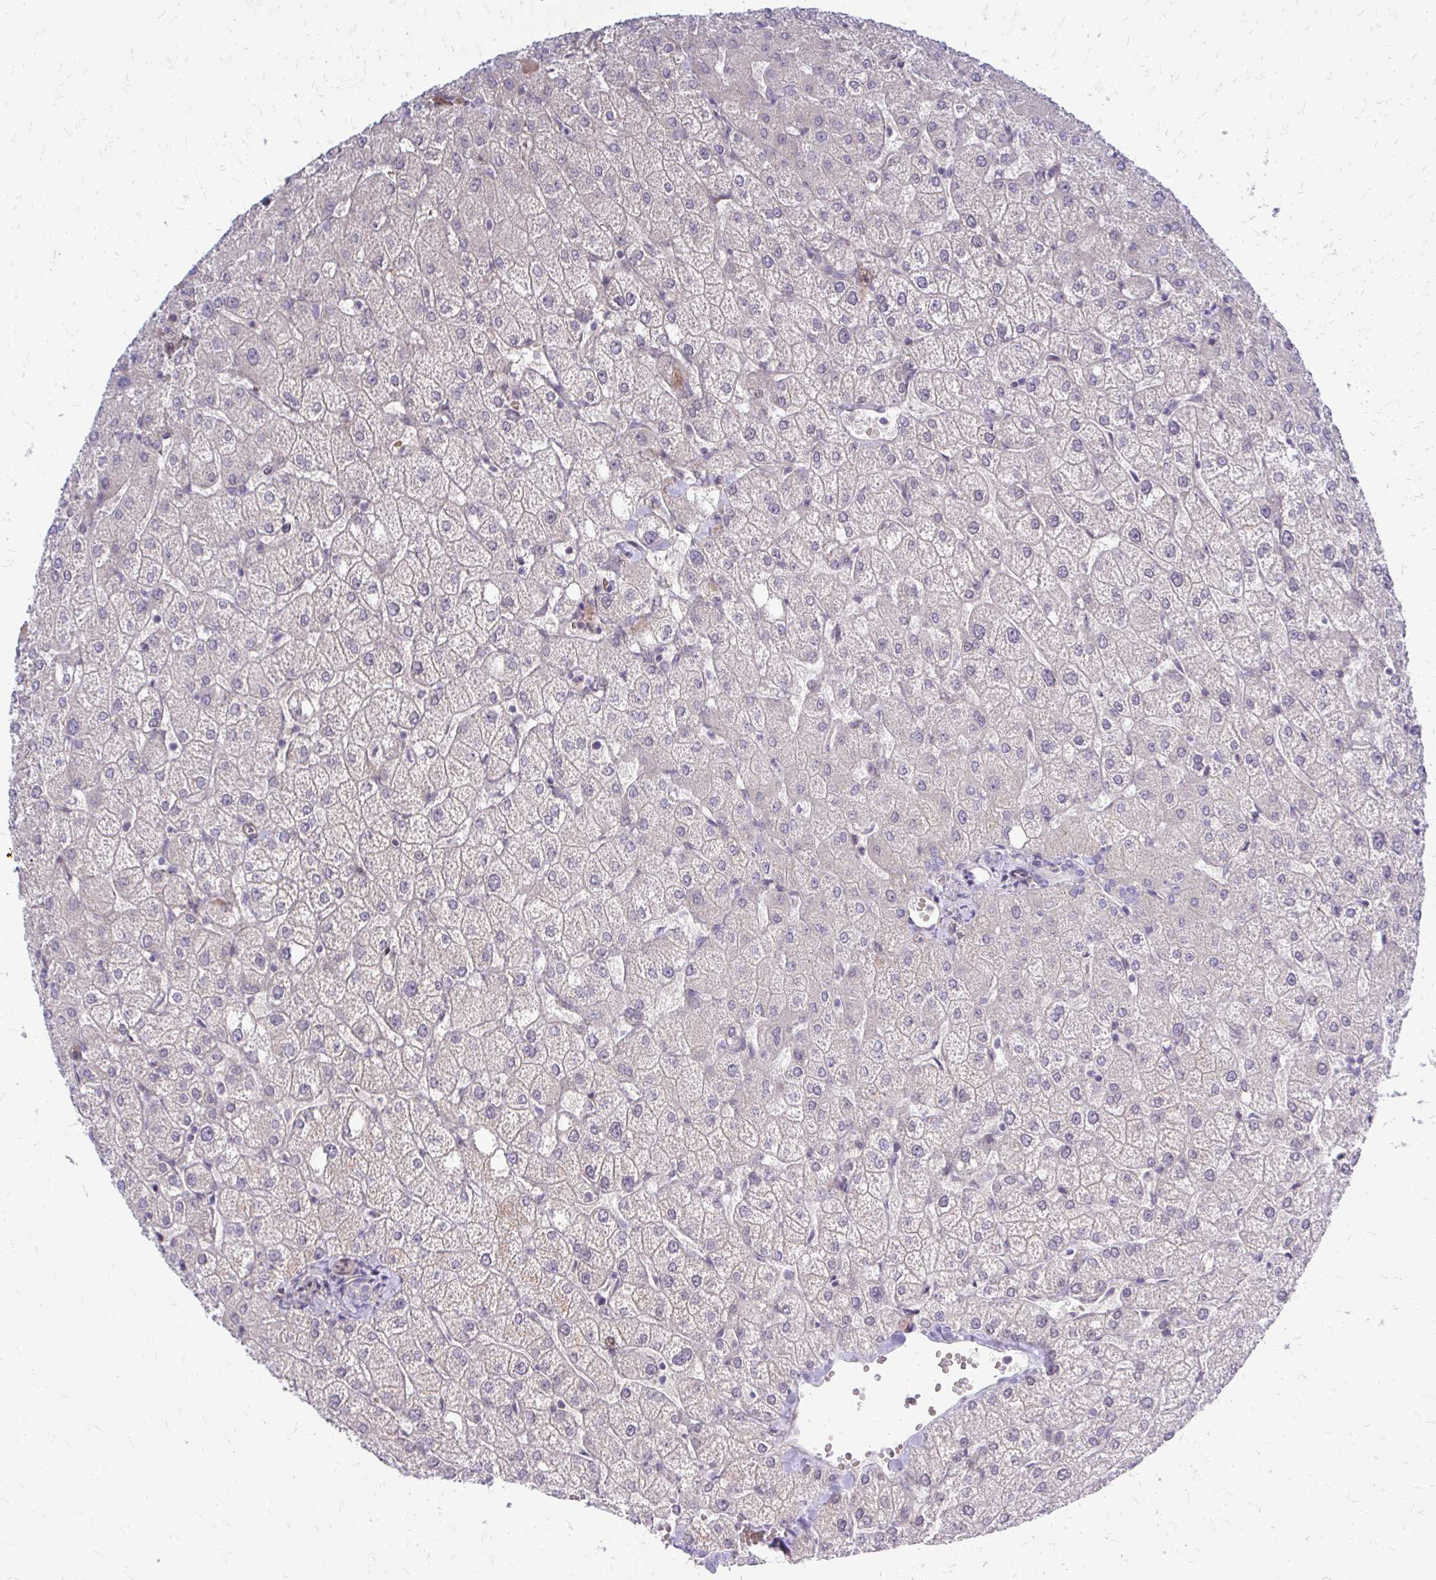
{"staining": {"intensity": "negative", "quantity": "none", "location": "none"}, "tissue": "liver", "cell_type": "Cholangiocytes", "image_type": "normal", "snomed": [{"axis": "morphology", "description": "Normal tissue, NOS"}, {"axis": "topography", "description": "Liver"}], "caption": "IHC of normal liver demonstrates no expression in cholangiocytes. (DAB immunohistochemistry (IHC), high magnification).", "gene": "PPDPFL", "patient": {"sex": "female", "age": 54}}